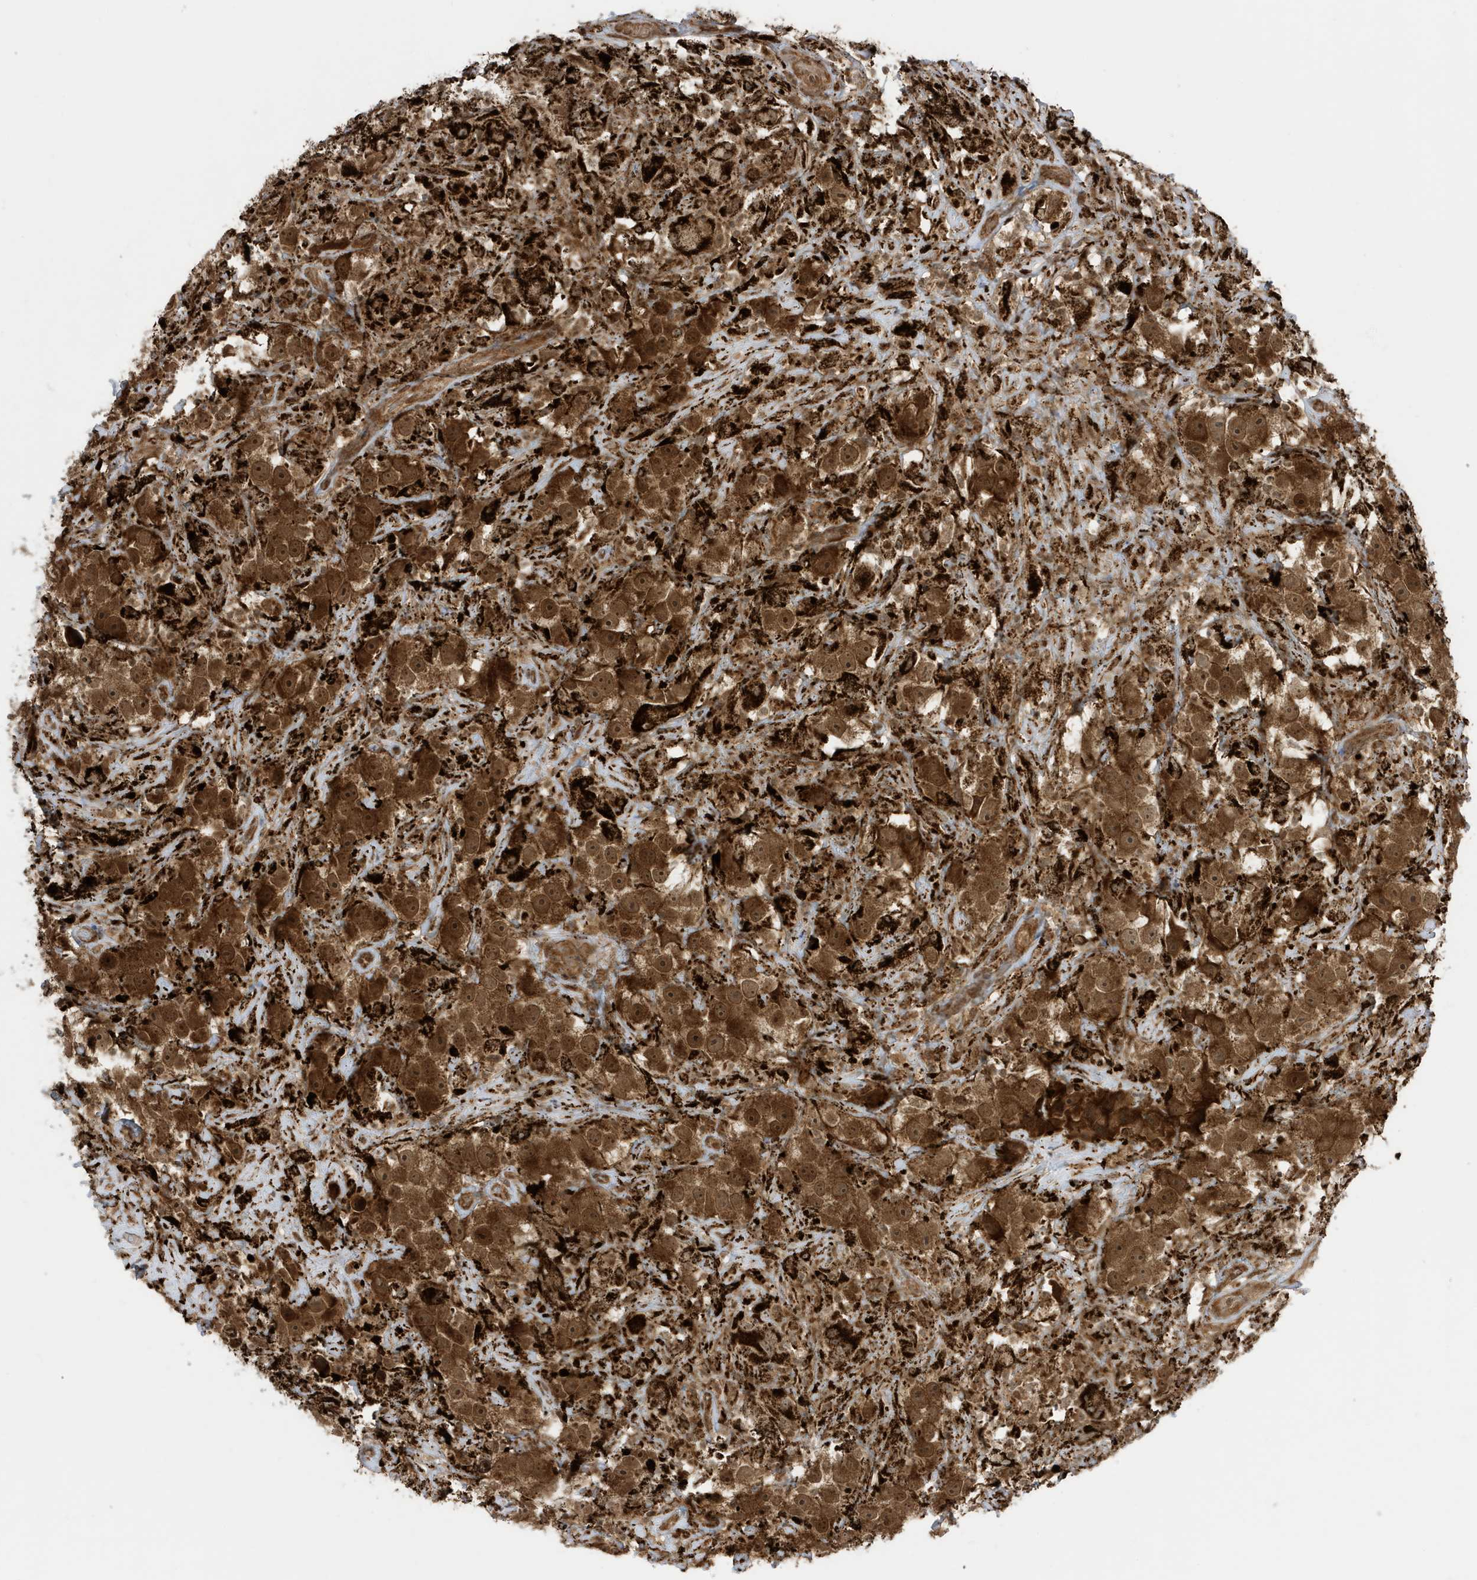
{"staining": {"intensity": "strong", "quantity": ">75%", "location": "cytoplasmic/membranous,nuclear"}, "tissue": "testis cancer", "cell_type": "Tumor cells", "image_type": "cancer", "snomed": [{"axis": "morphology", "description": "Seminoma, NOS"}, {"axis": "topography", "description": "Testis"}], "caption": "Human testis cancer (seminoma) stained with a protein marker exhibits strong staining in tumor cells.", "gene": "DHX36", "patient": {"sex": "male", "age": 49}}